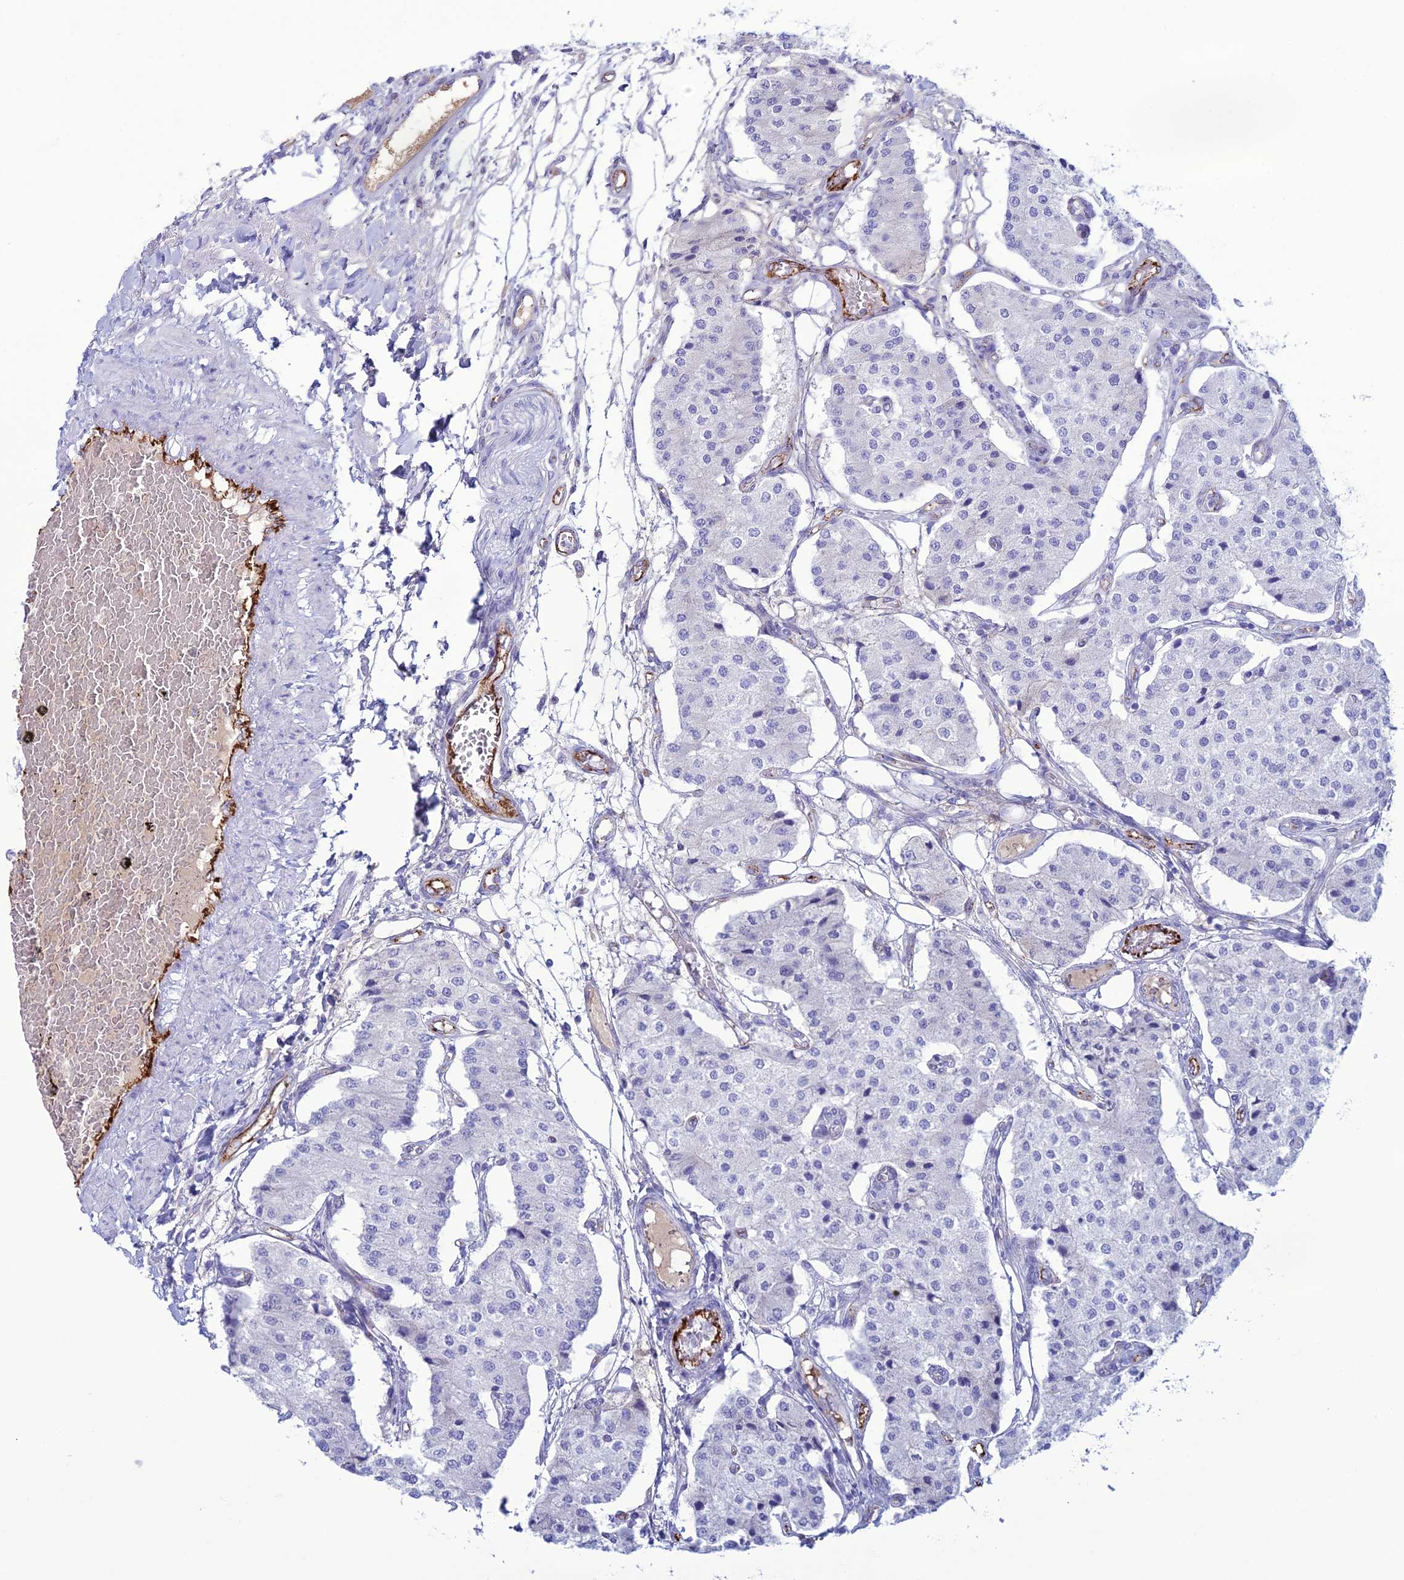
{"staining": {"intensity": "negative", "quantity": "none", "location": "none"}, "tissue": "carcinoid", "cell_type": "Tumor cells", "image_type": "cancer", "snomed": [{"axis": "morphology", "description": "Carcinoid, malignant, NOS"}, {"axis": "topography", "description": "Colon"}], "caption": "Protein analysis of carcinoid displays no significant expression in tumor cells.", "gene": "CDC42EP5", "patient": {"sex": "female", "age": 52}}